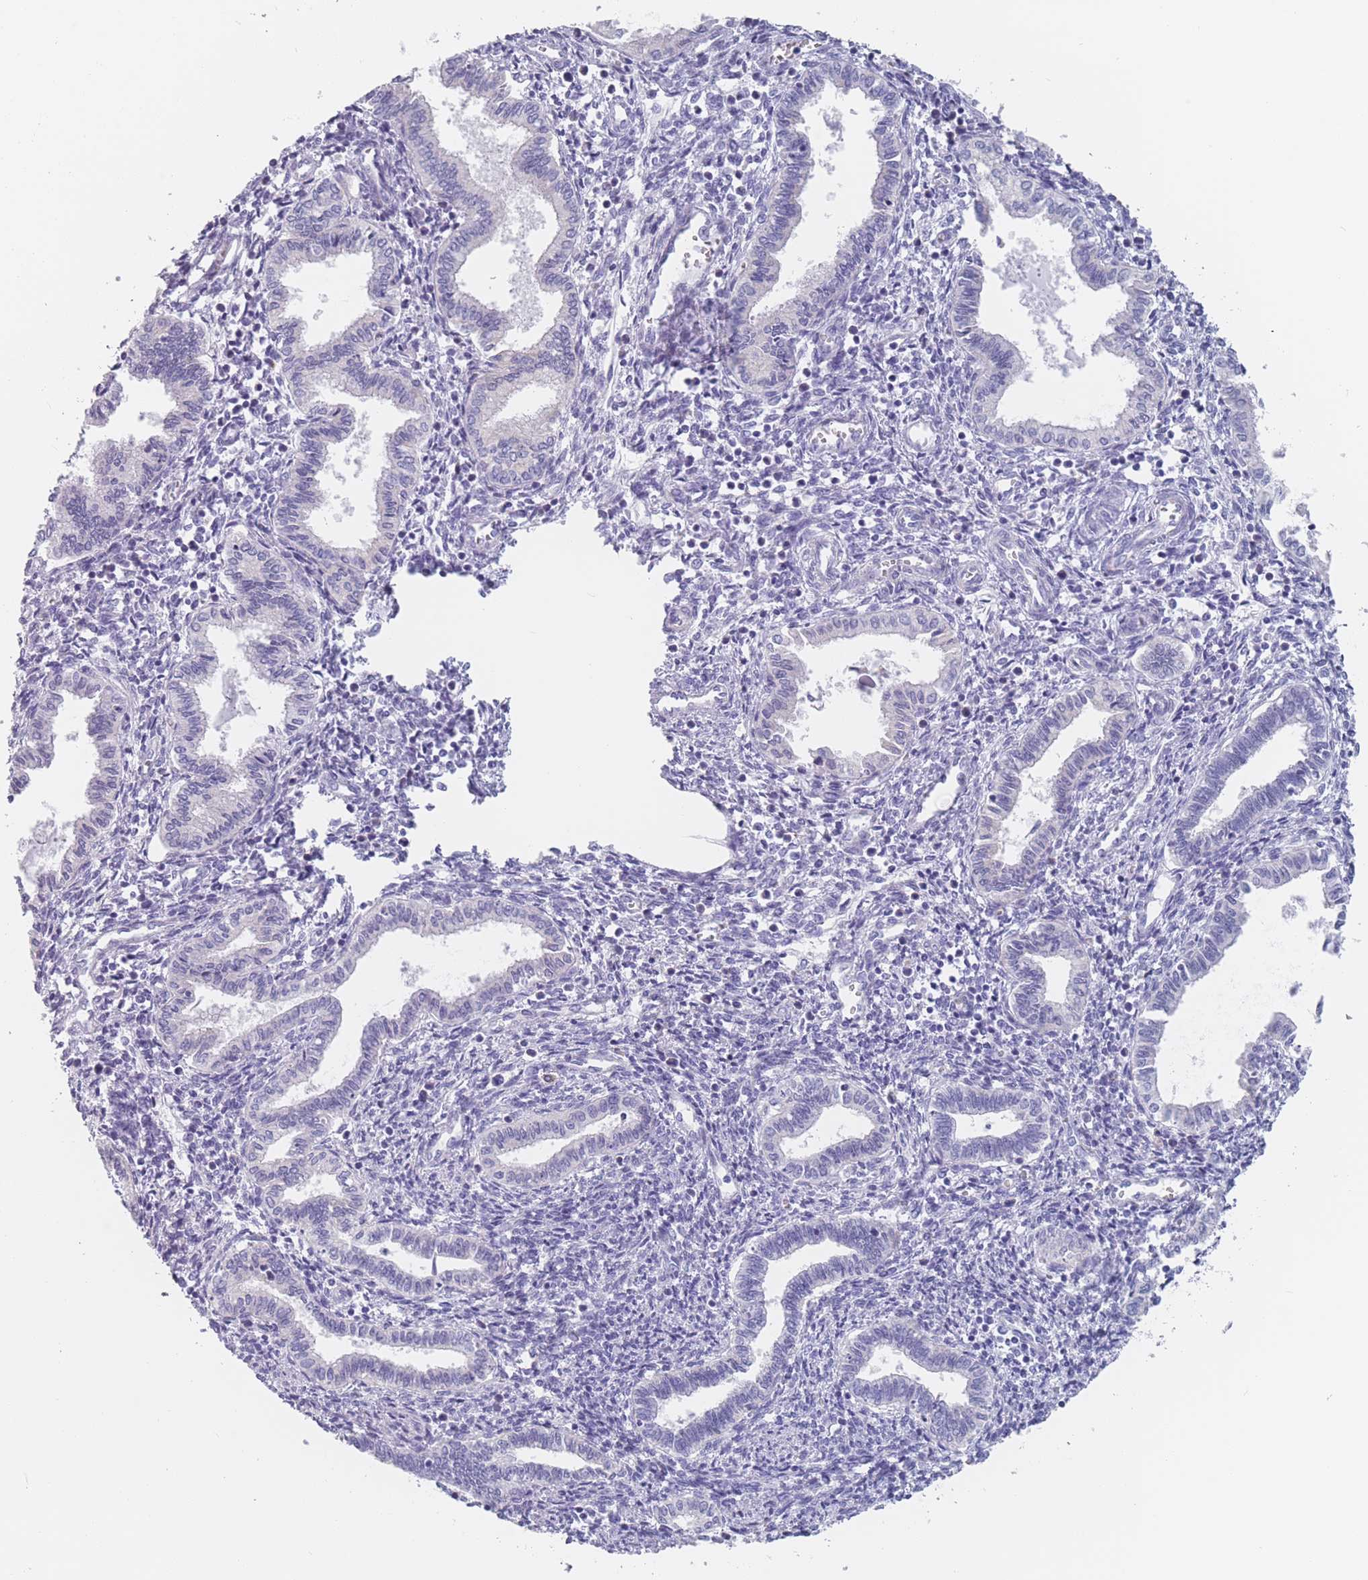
{"staining": {"intensity": "negative", "quantity": "none", "location": "none"}, "tissue": "endometrium", "cell_type": "Cells in endometrial stroma", "image_type": "normal", "snomed": [{"axis": "morphology", "description": "Normal tissue, NOS"}, {"axis": "topography", "description": "Endometrium"}], "caption": "The micrograph reveals no significant staining in cells in endometrial stroma of endometrium.", "gene": "ST8SIA5", "patient": {"sex": "female", "age": 37}}